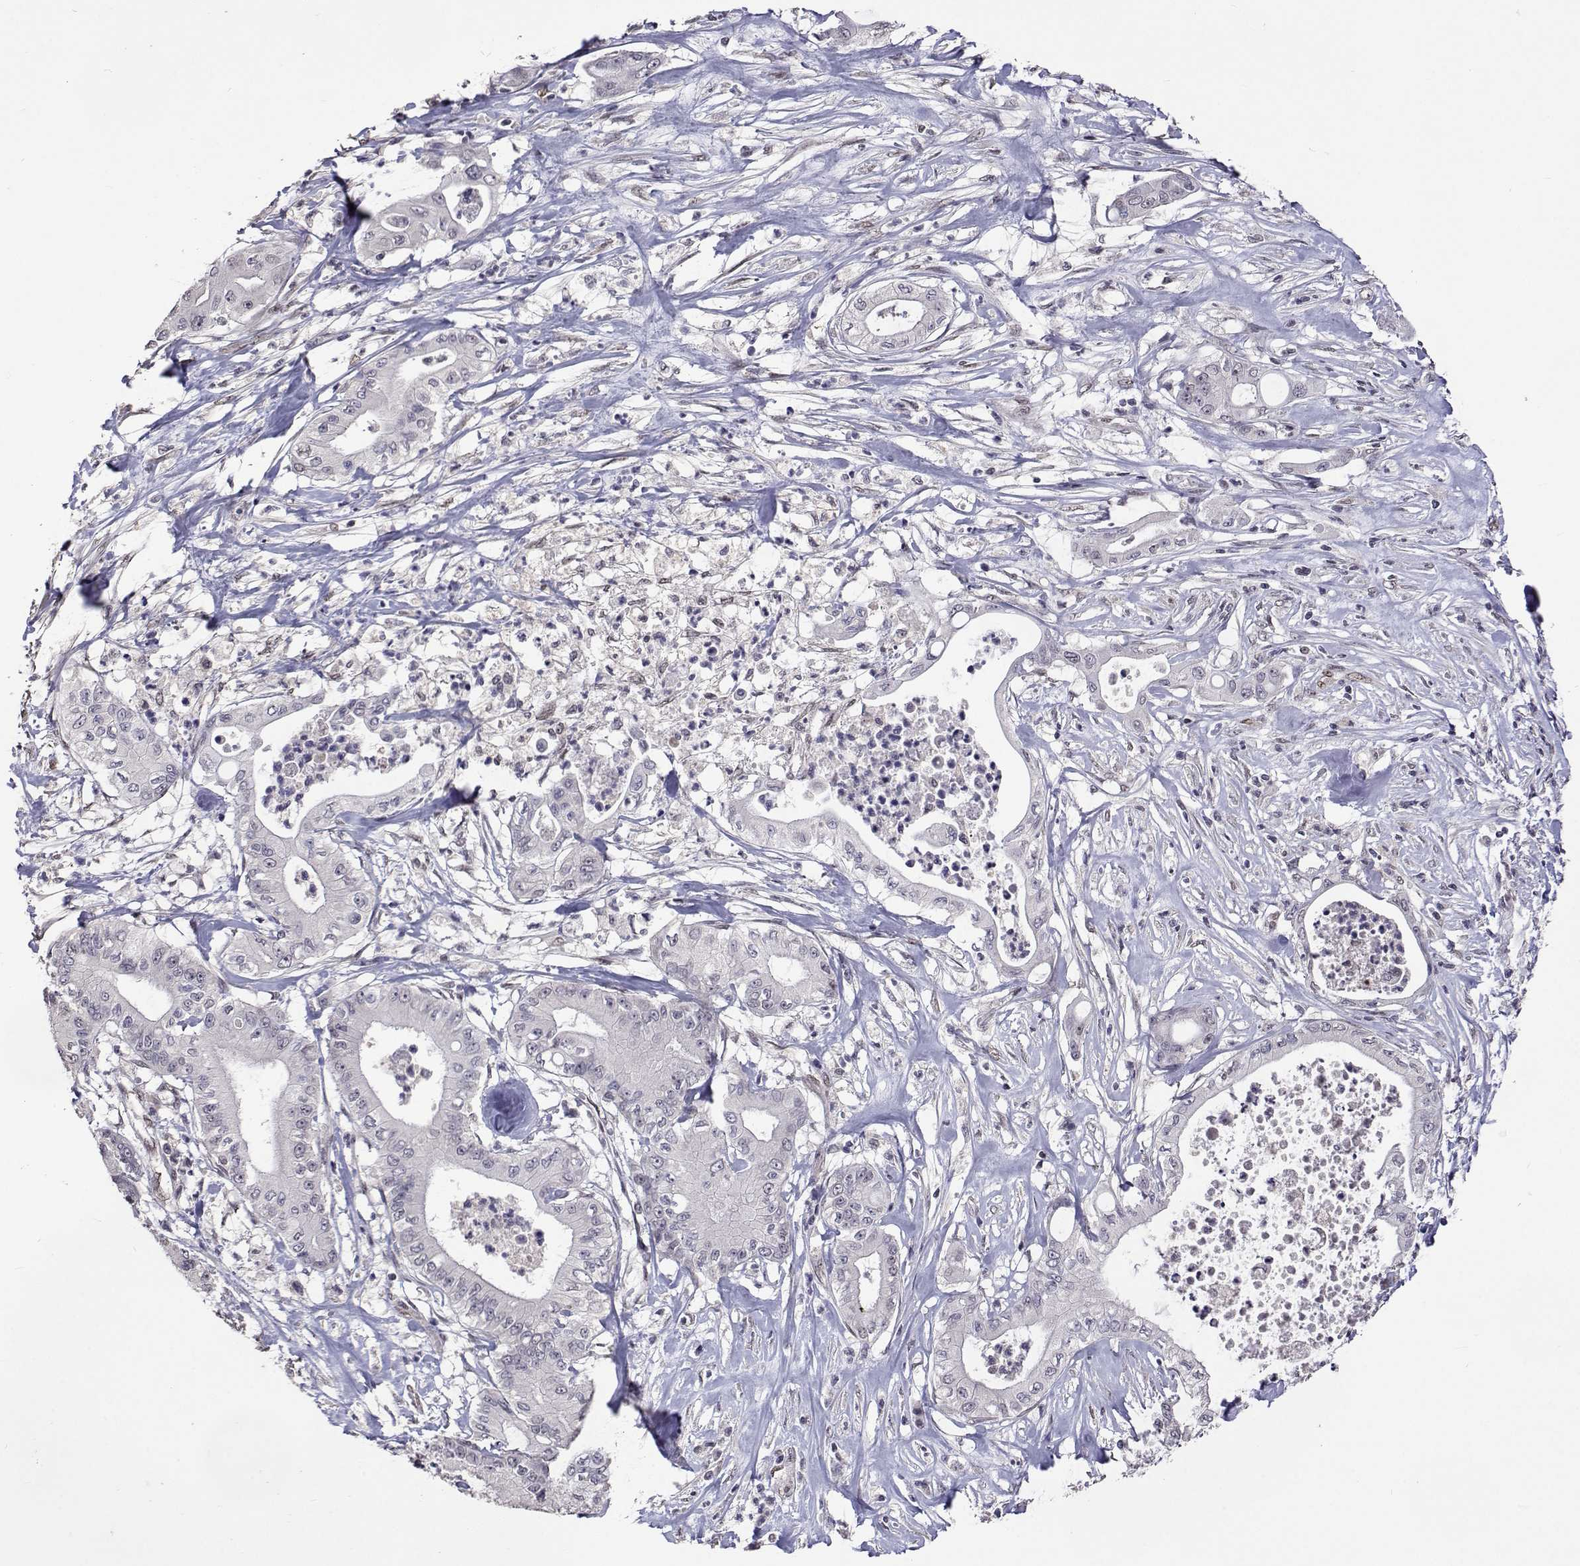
{"staining": {"intensity": "negative", "quantity": "none", "location": "none"}, "tissue": "pancreatic cancer", "cell_type": "Tumor cells", "image_type": "cancer", "snomed": [{"axis": "morphology", "description": "Adenocarcinoma, NOS"}, {"axis": "topography", "description": "Pancreas"}], "caption": "A high-resolution image shows immunohistochemistry staining of adenocarcinoma (pancreatic), which demonstrates no significant staining in tumor cells.", "gene": "HNRNPA0", "patient": {"sex": "male", "age": 71}}